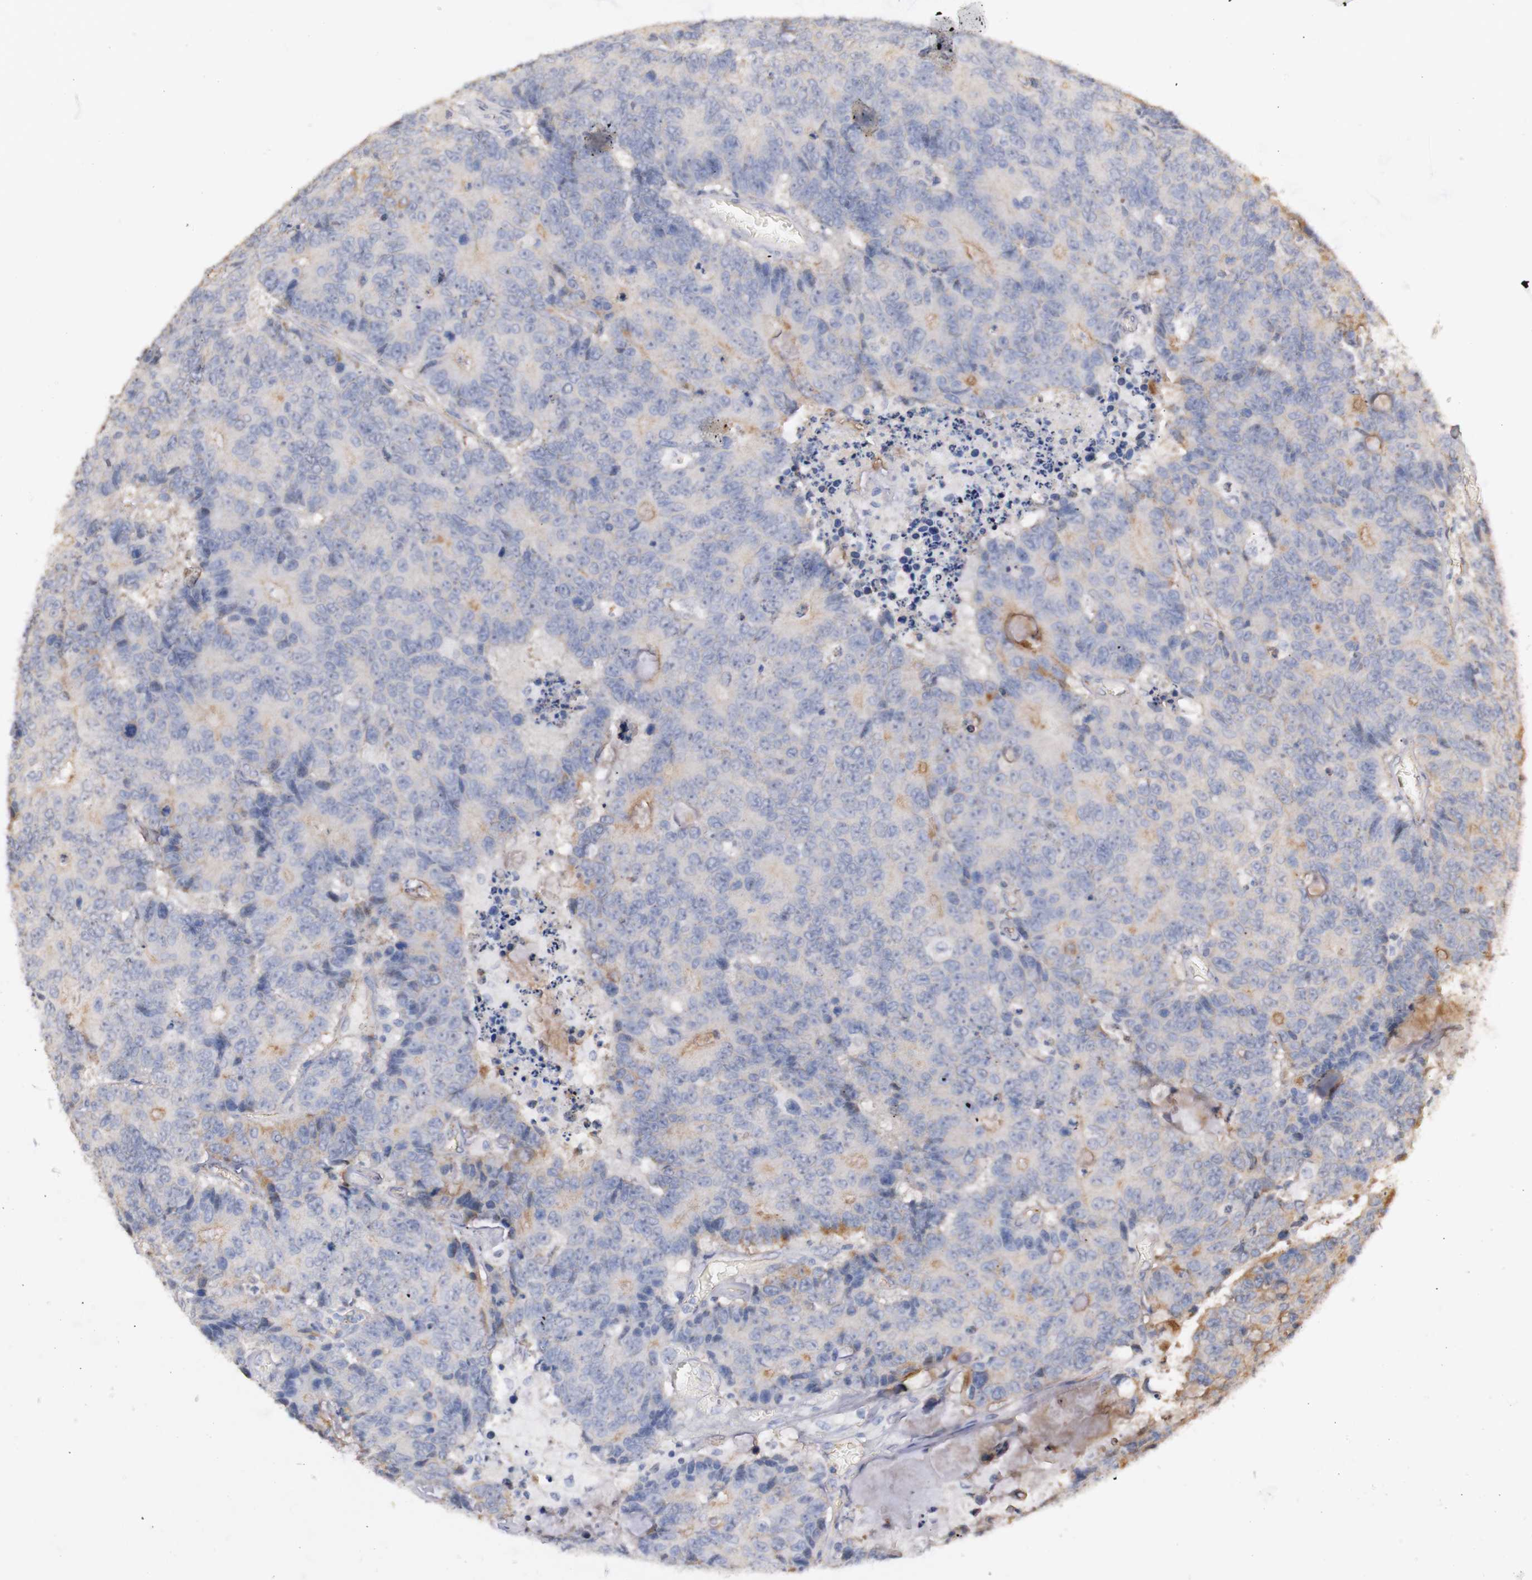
{"staining": {"intensity": "weak", "quantity": "<25%", "location": "cytoplasmic/membranous"}, "tissue": "colorectal cancer", "cell_type": "Tumor cells", "image_type": "cancer", "snomed": [{"axis": "morphology", "description": "Adenocarcinoma, NOS"}, {"axis": "topography", "description": "Colon"}], "caption": "Immunohistochemistry histopathology image of neoplastic tissue: colorectal cancer stained with DAB shows no significant protein expression in tumor cells.", "gene": "PLEKHA1", "patient": {"sex": "female", "age": 86}}